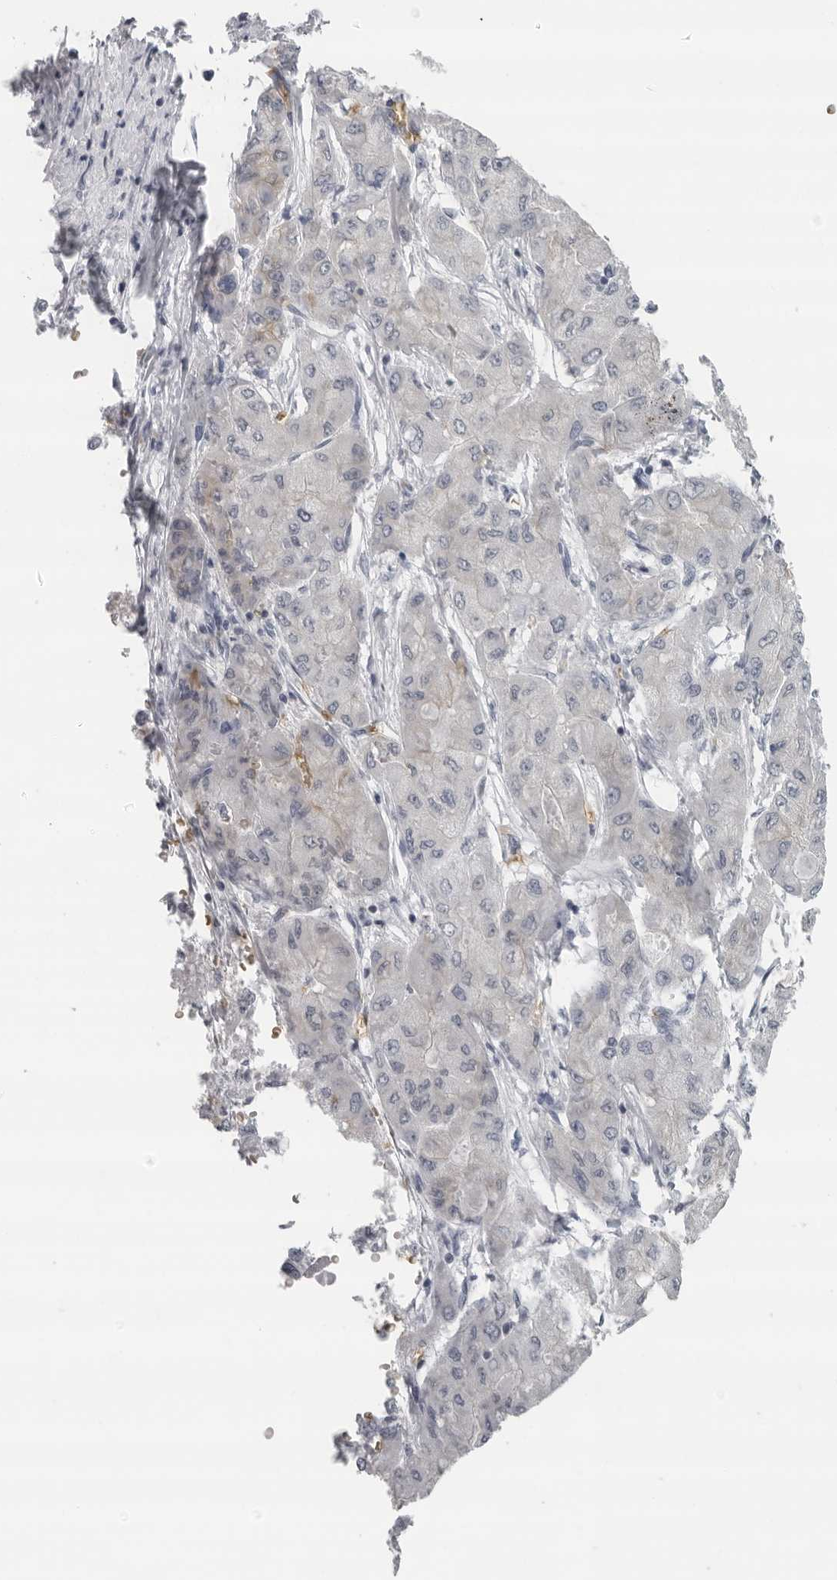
{"staining": {"intensity": "negative", "quantity": "none", "location": "none"}, "tissue": "liver cancer", "cell_type": "Tumor cells", "image_type": "cancer", "snomed": [{"axis": "morphology", "description": "Carcinoma, Hepatocellular, NOS"}, {"axis": "topography", "description": "Liver"}], "caption": "Immunohistochemistry micrograph of hepatocellular carcinoma (liver) stained for a protein (brown), which reveals no staining in tumor cells.", "gene": "EPB41", "patient": {"sex": "male", "age": 80}}